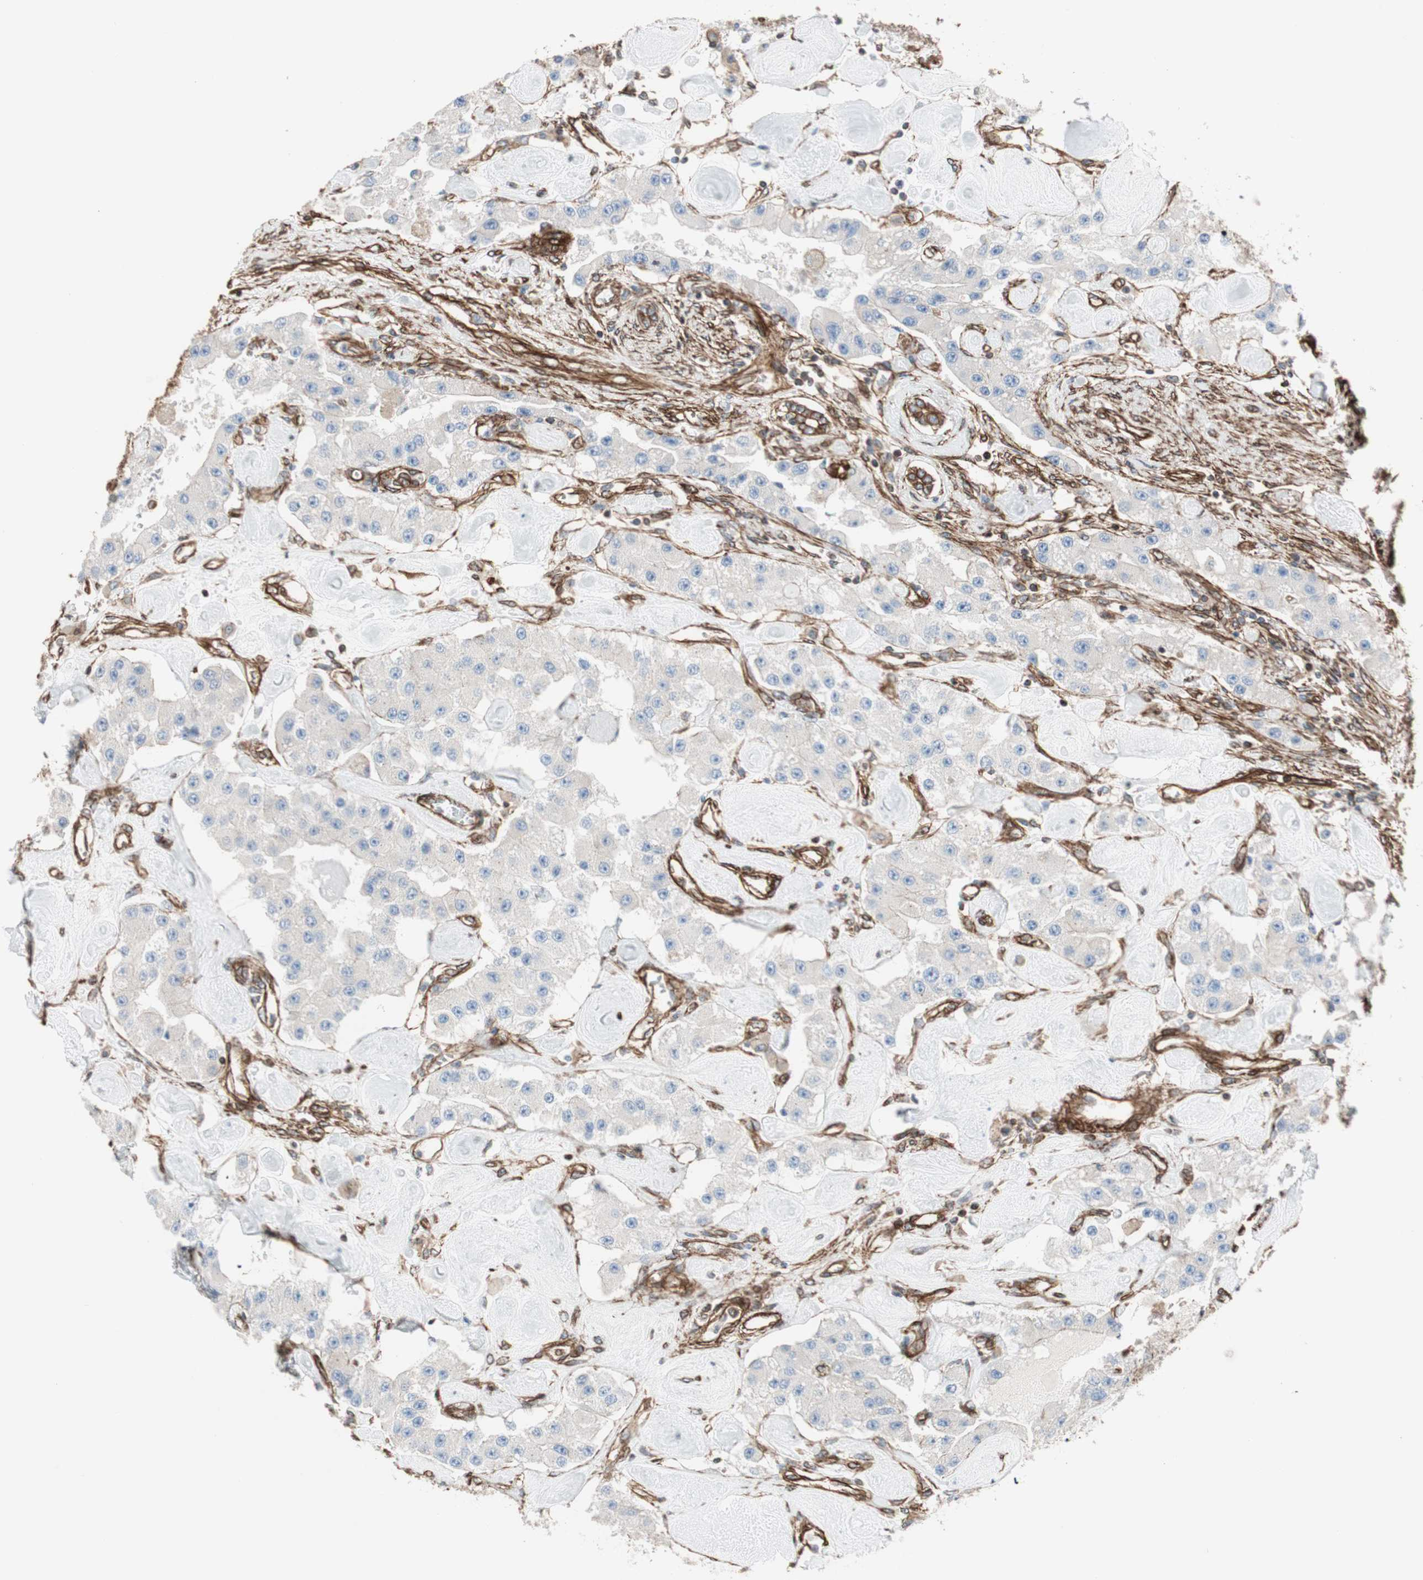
{"staining": {"intensity": "negative", "quantity": "none", "location": "none"}, "tissue": "carcinoid", "cell_type": "Tumor cells", "image_type": "cancer", "snomed": [{"axis": "morphology", "description": "Carcinoid, malignant, NOS"}, {"axis": "topography", "description": "Pancreas"}], "caption": "A histopathology image of carcinoid stained for a protein exhibits no brown staining in tumor cells.", "gene": "TCTA", "patient": {"sex": "male", "age": 41}}